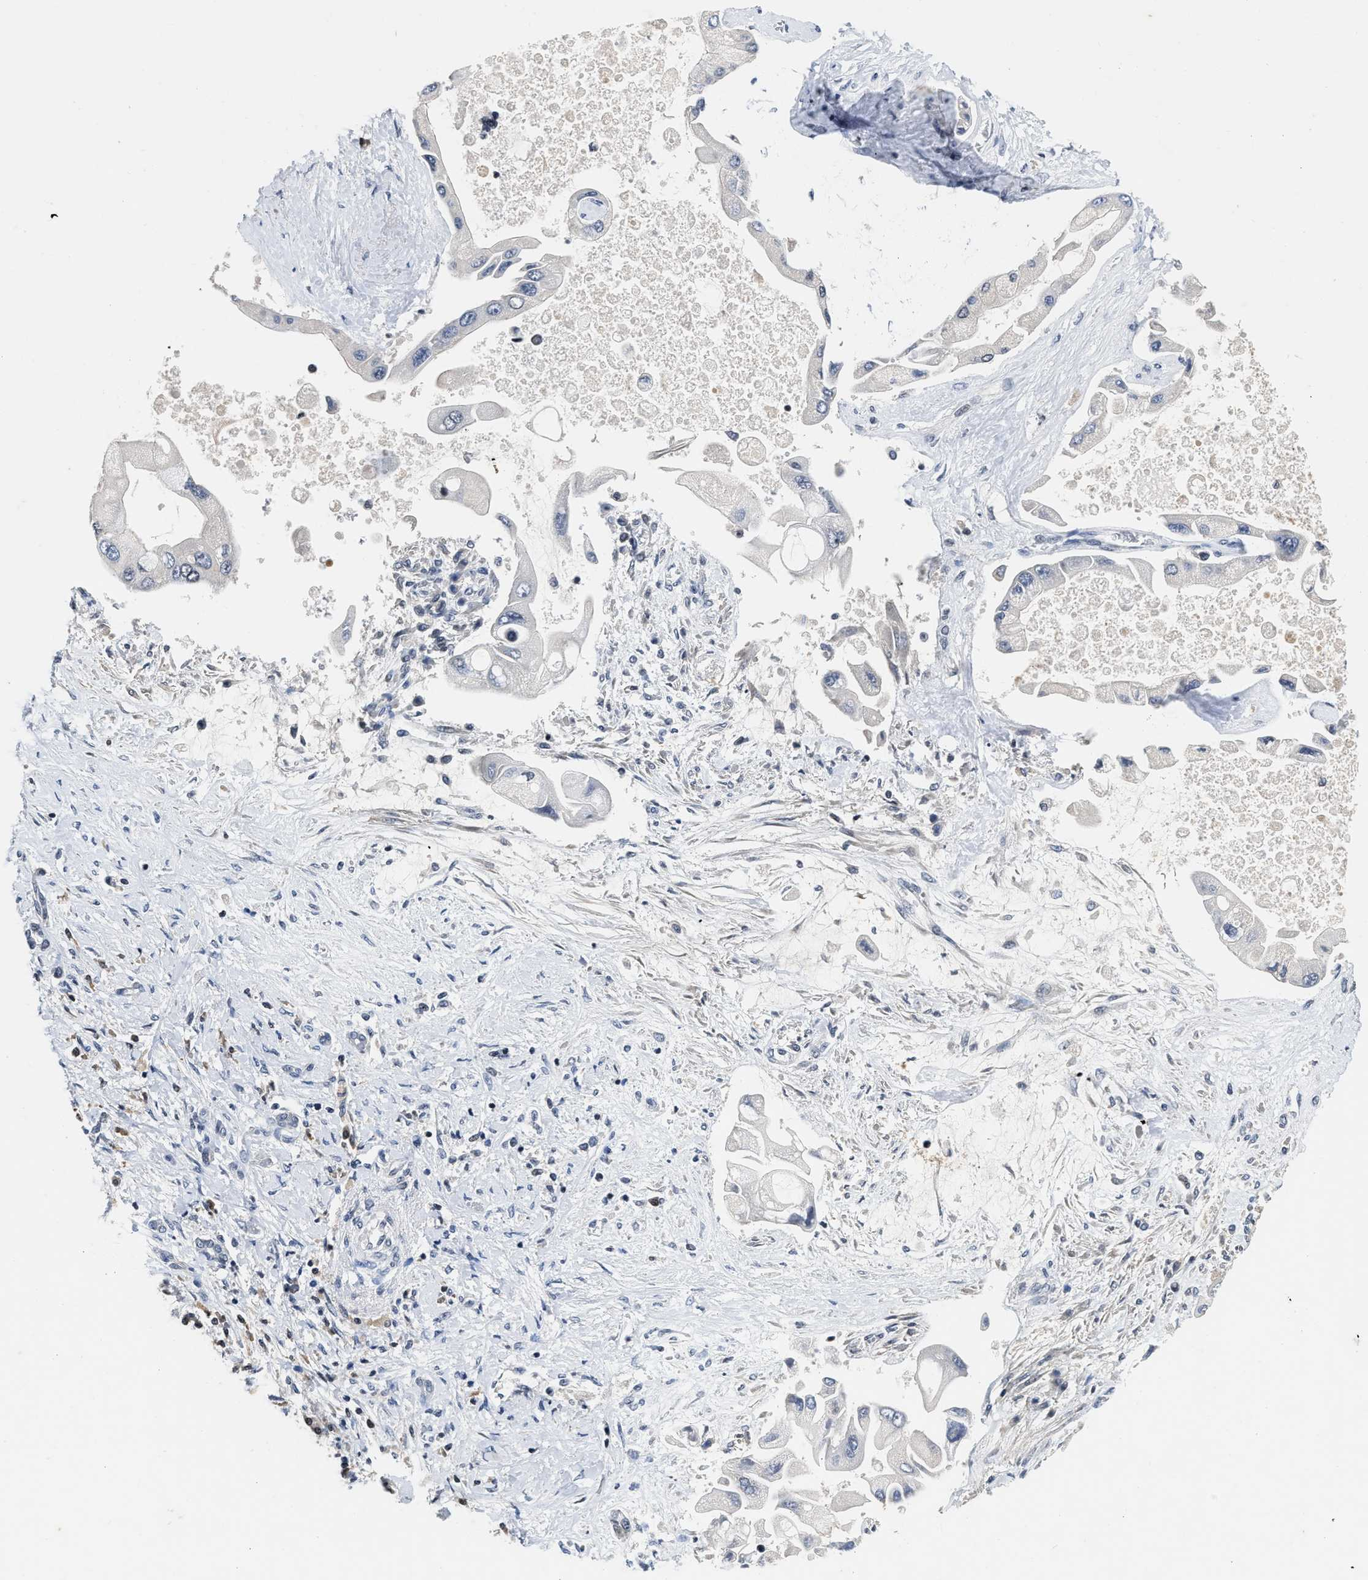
{"staining": {"intensity": "negative", "quantity": "none", "location": "none"}, "tissue": "liver cancer", "cell_type": "Tumor cells", "image_type": "cancer", "snomed": [{"axis": "morphology", "description": "Cholangiocarcinoma"}, {"axis": "topography", "description": "Liver"}], "caption": "Immunohistochemistry of human liver cancer displays no staining in tumor cells.", "gene": "FBLN2", "patient": {"sex": "male", "age": 50}}